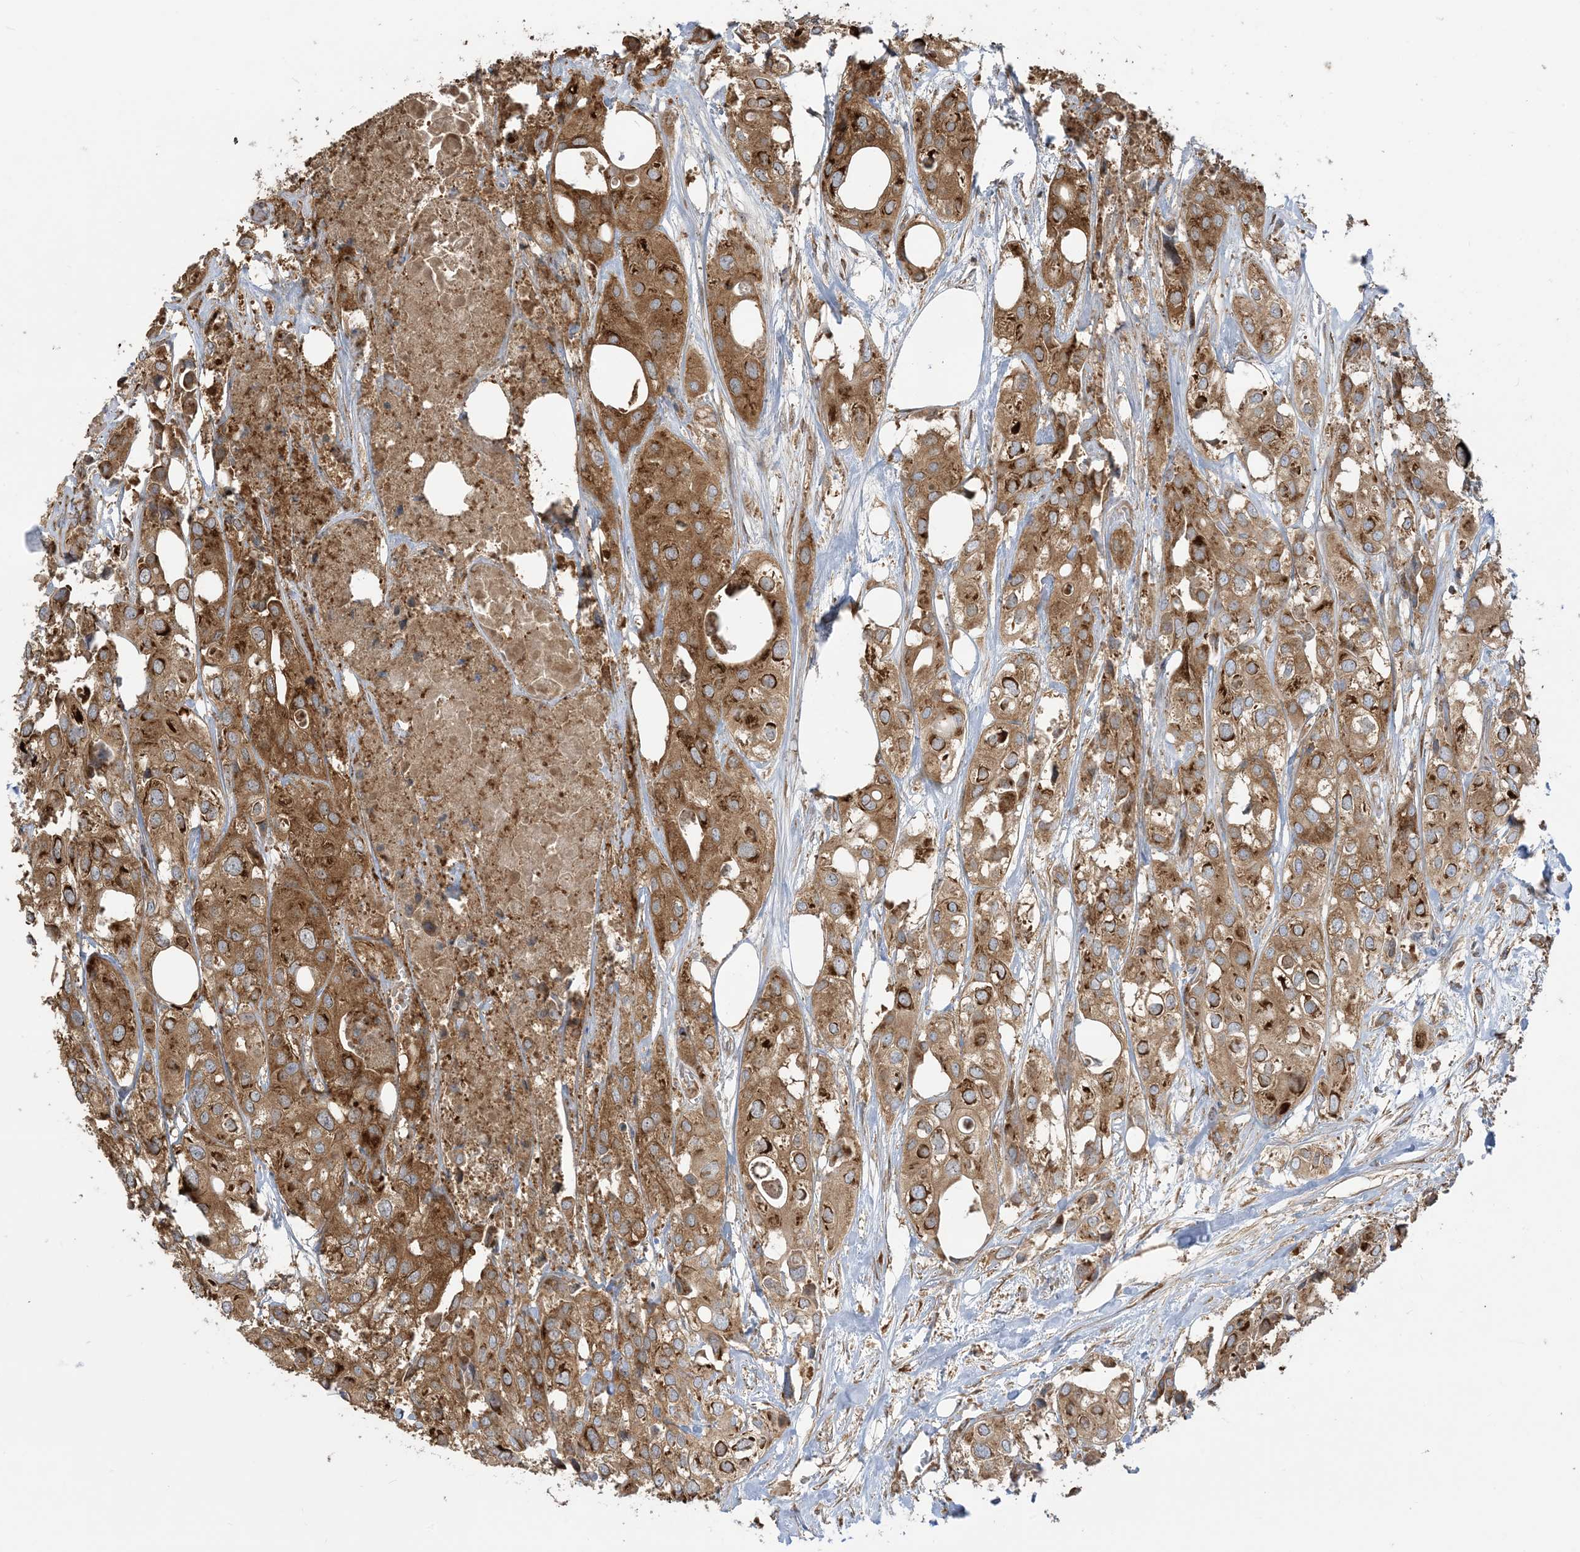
{"staining": {"intensity": "strong", "quantity": ">75%", "location": "cytoplasmic/membranous"}, "tissue": "urothelial cancer", "cell_type": "Tumor cells", "image_type": "cancer", "snomed": [{"axis": "morphology", "description": "Urothelial carcinoma, High grade"}, {"axis": "topography", "description": "Urinary bladder"}], "caption": "Human urothelial cancer stained with a protein marker displays strong staining in tumor cells.", "gene": "SRP72", "patient": {"sex": "male", "age": 64}}